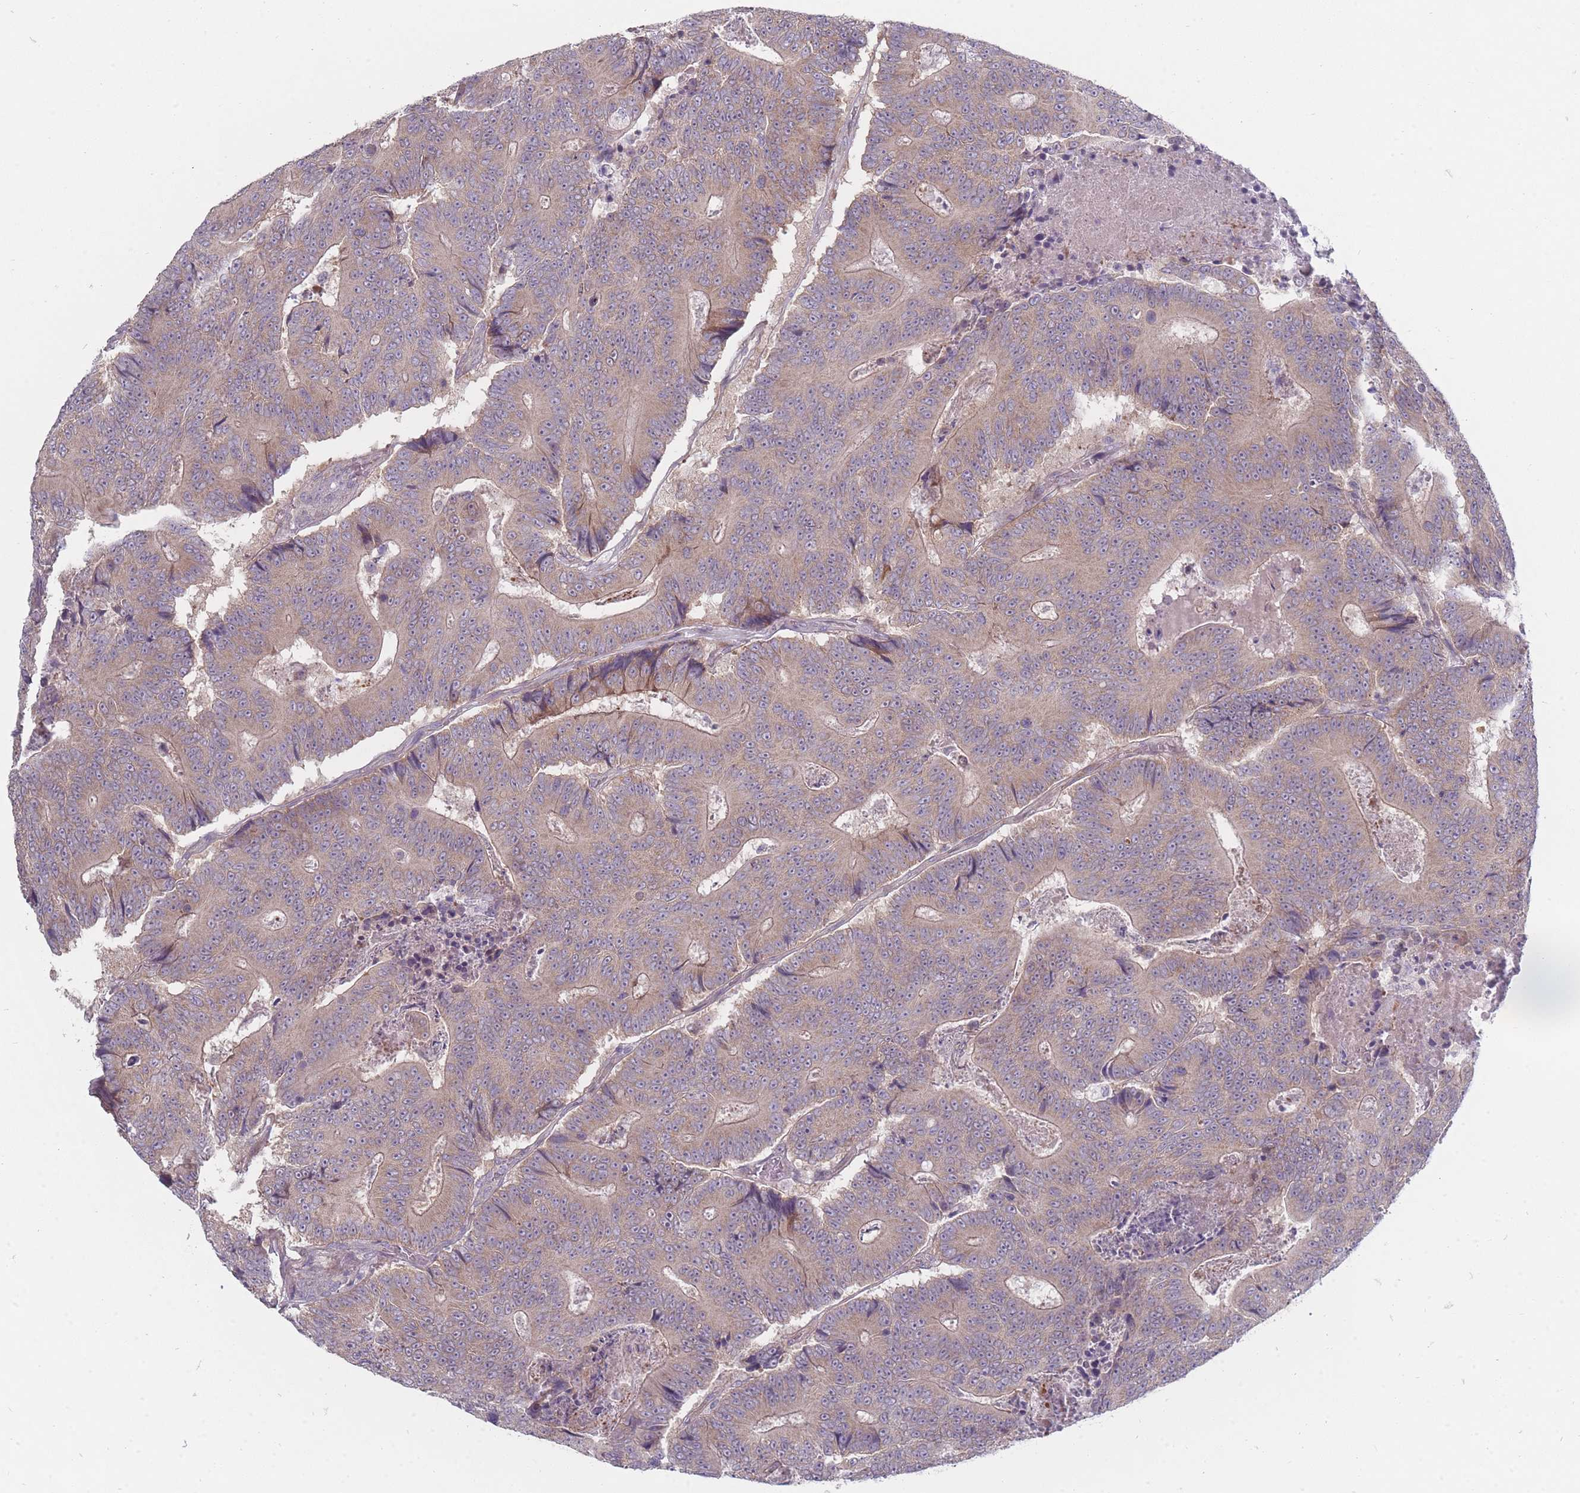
{"staining": {"intensity": "weak", "quantity": "25%-75%", "location": "cytoplasmic/membranous"}, "tissue": "colorectal cancer", "cell_type": "Tumor cells", "image_type": "cancer", "snomed": [{"axis": "morphology", "description": "Adenocarcinoma, NOS"}, {"axis": "topography", "description": "Colon"}], "caption": "Colorectal cancer (adenocarcinoma) stained for a protein reveals weak cytoplasmic/membranous positivity in tumor cells.", "gene": "PCDH12", "patient": {"sex": "male", "age": 83}}